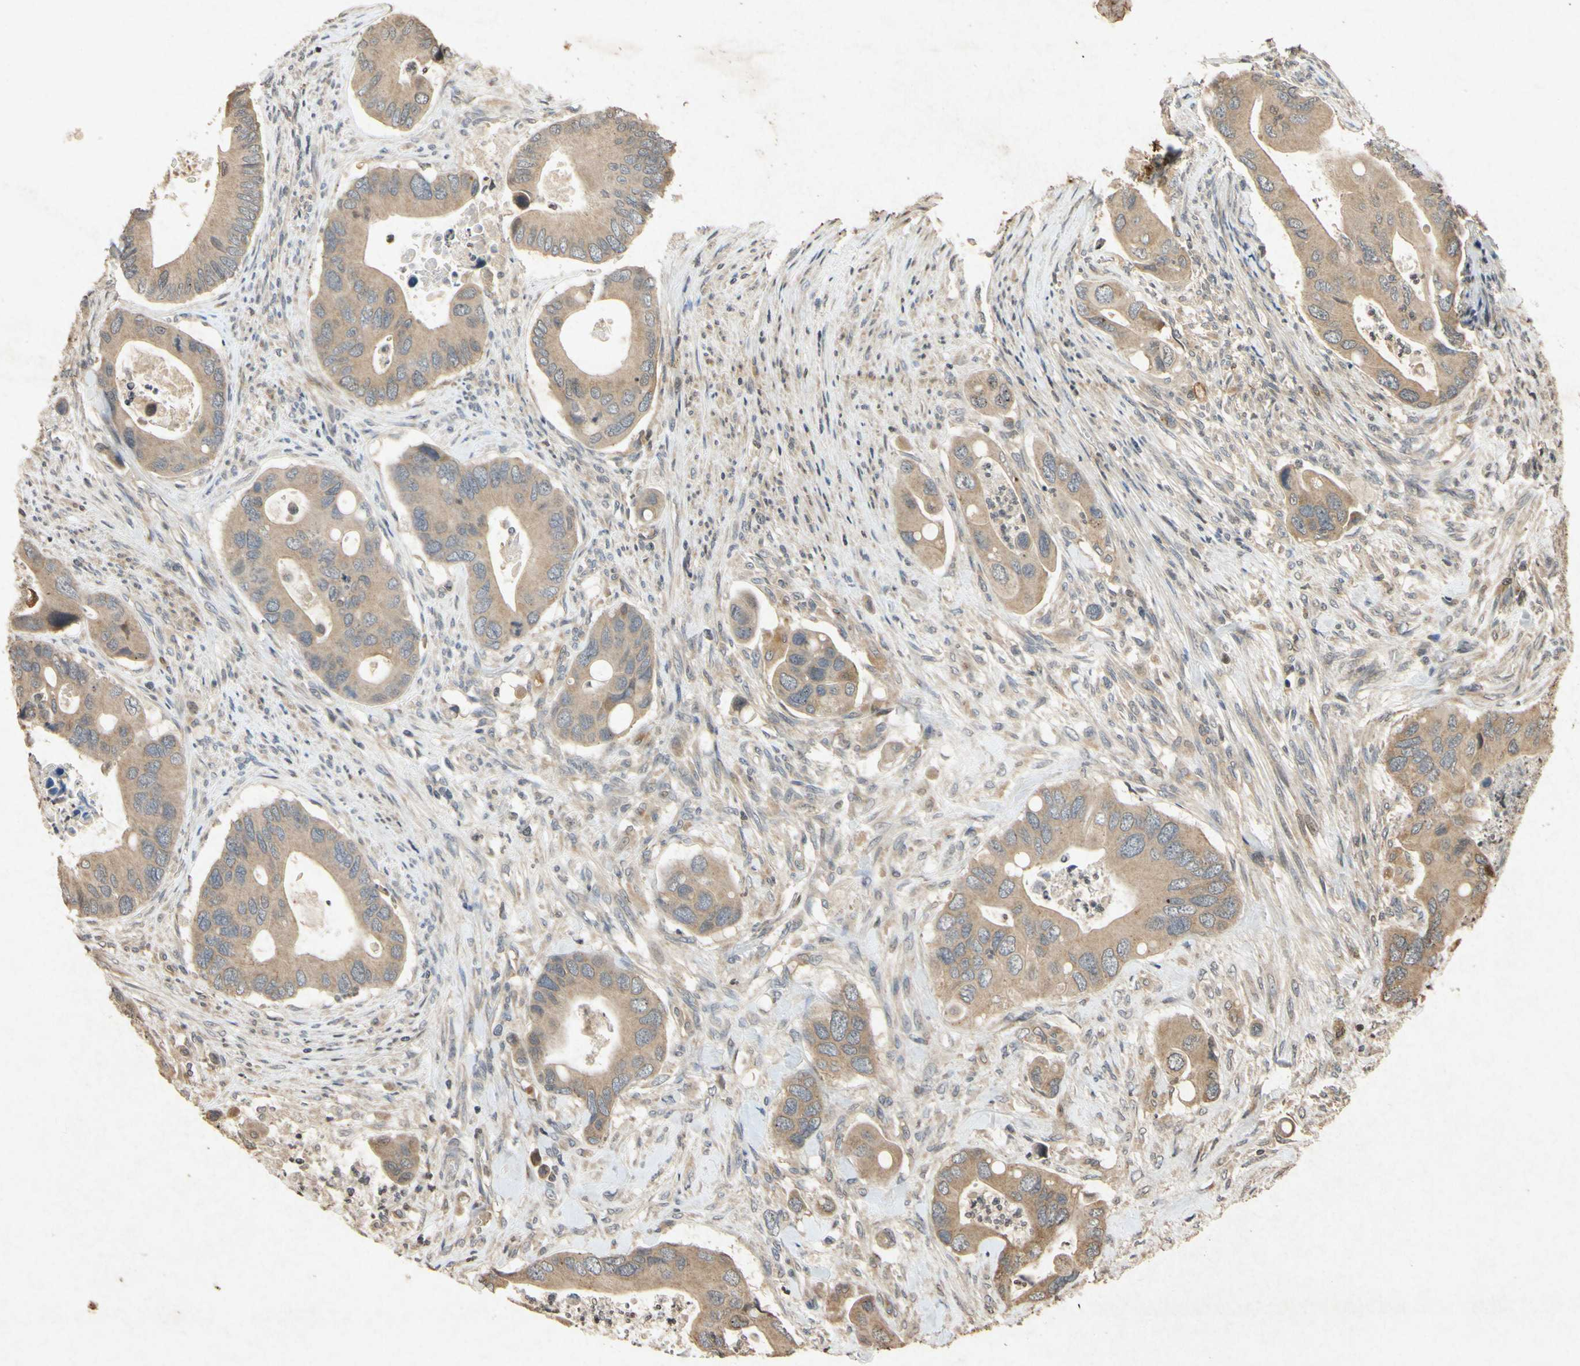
{"staining": {"intensity": "weak", "quantity": ">75%", "location": "cytoplasmic/membranous"}, "tissue": "colorectal cancer", "cell_type": "Tumor cells", "image_type": "cancer", "snomed": [{"axis": "morphology", "description": "Adenocarcinoma, NOS"}, {"axis": "topography", "description": "Rectum"}], "caption": "IHC histopathology image of neoplastic tissue: human colorectal cancer stained using immunohistochemistry shows low levels of weak protein expression localized specifically in the cytoplasmic/membranous of tumor cells, appearing as a cytoplasmic/membranous brown color.", "gene": "ATP6V1H", "patient": {"sex": "female", "age": 57}}